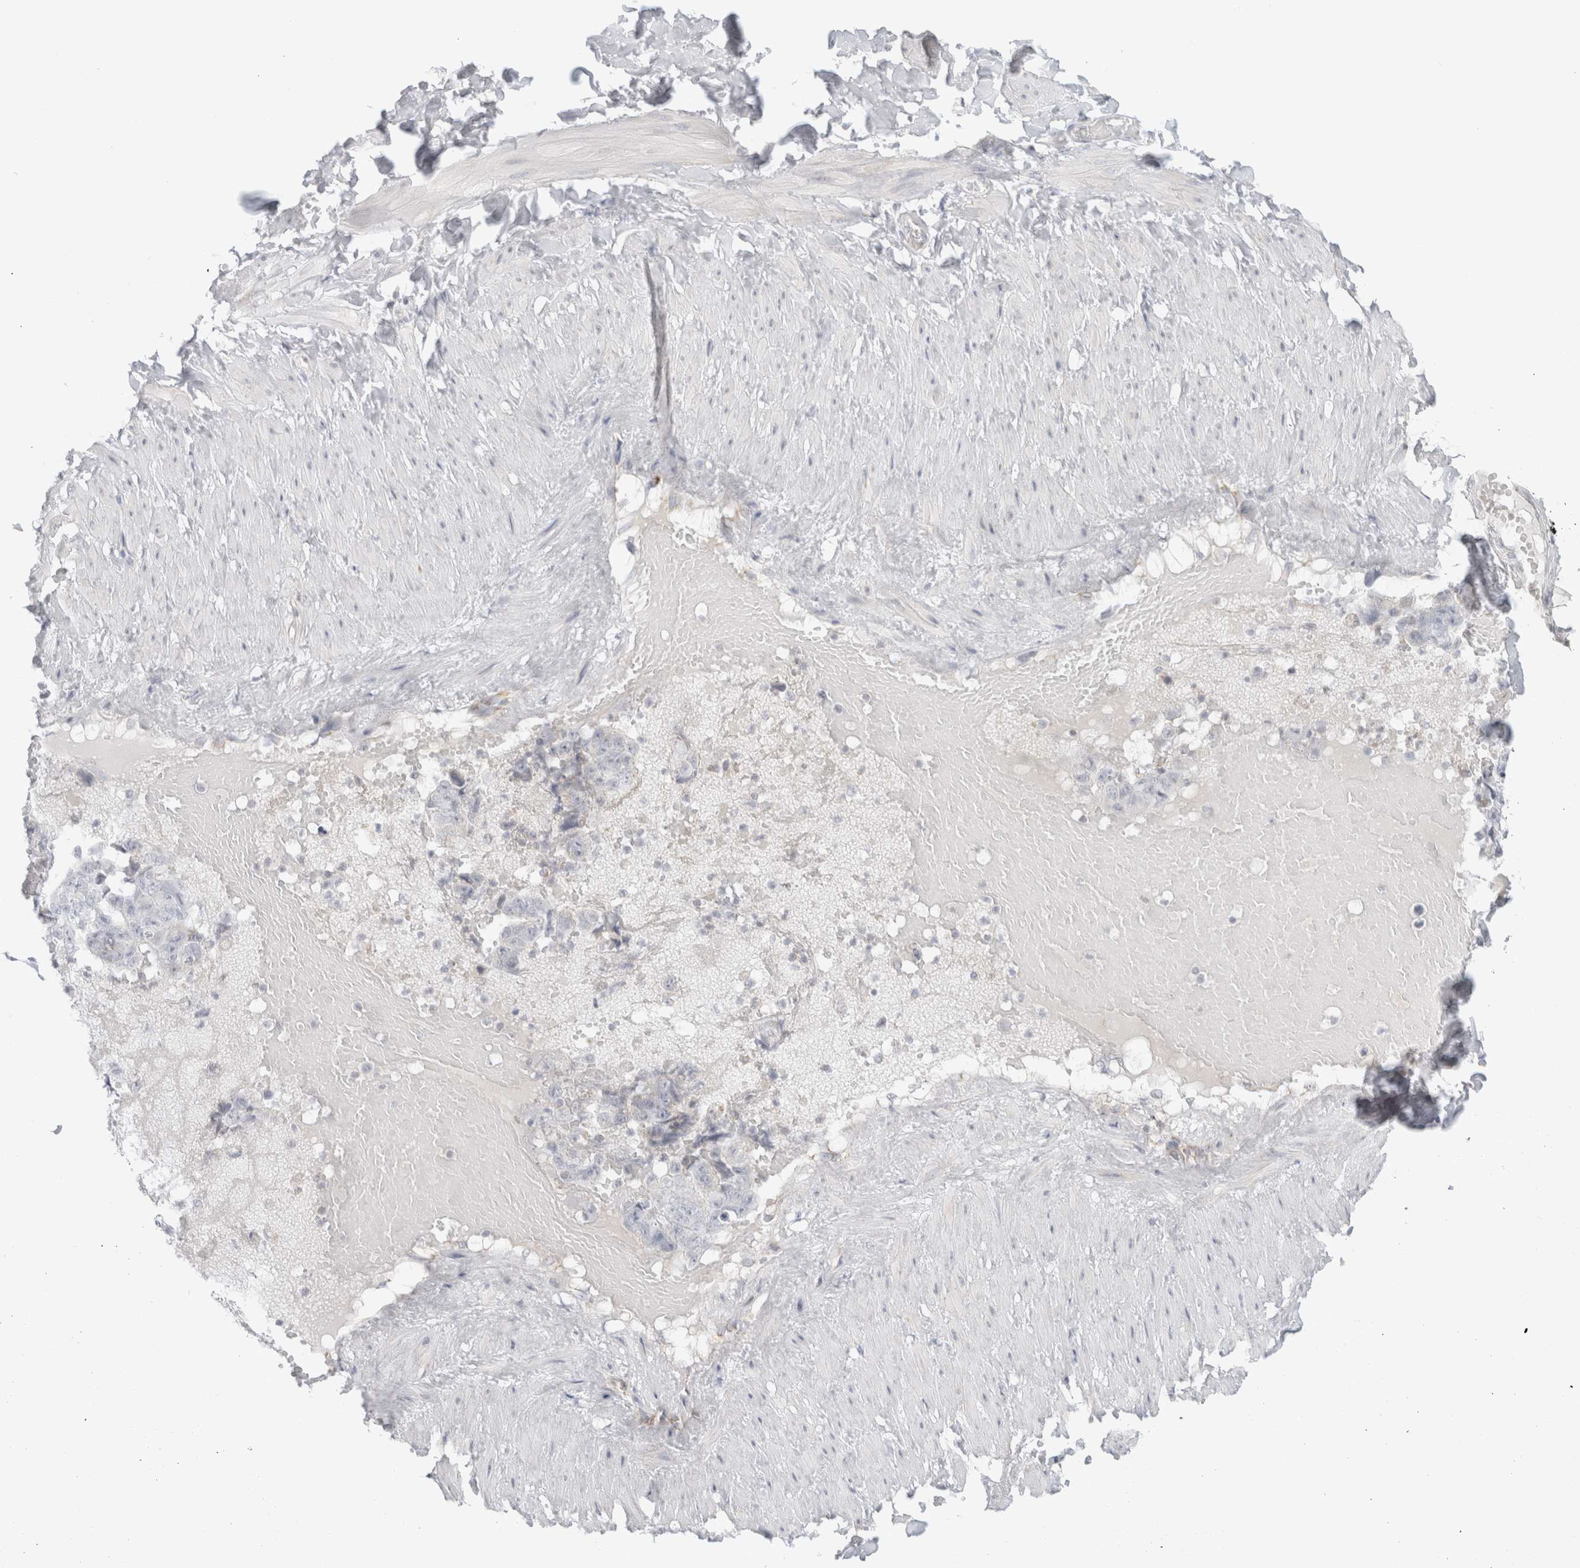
{"staining": {"intensity": "negative", "quantity": "none", "location": "none"}, "tissue": "adipose tissue", "cell_type": "Adipocytes", "image_type": "normal", "snomed": [{"axis": "morphology", "description": "Normal tissue, NOS"}, {"axis": "topography", "description": "Adipose tissue"}, {"axis": "topography", "description": "Vascular tissue"}, {"axis": "topography", "description": "Peripheral nerve tissue"}], "caption": "Immunohistochemical staining of benign human adipose tissue demonstrates no significant expression in adipocytes. (Stains: DAB immunohistochemistry (IHC) with hematoxylin counter stain, Microscopy: brightfield microscopy at high magnification).", "gene": "FAHD1", "patient": {"sex": "male", "age": 25}}